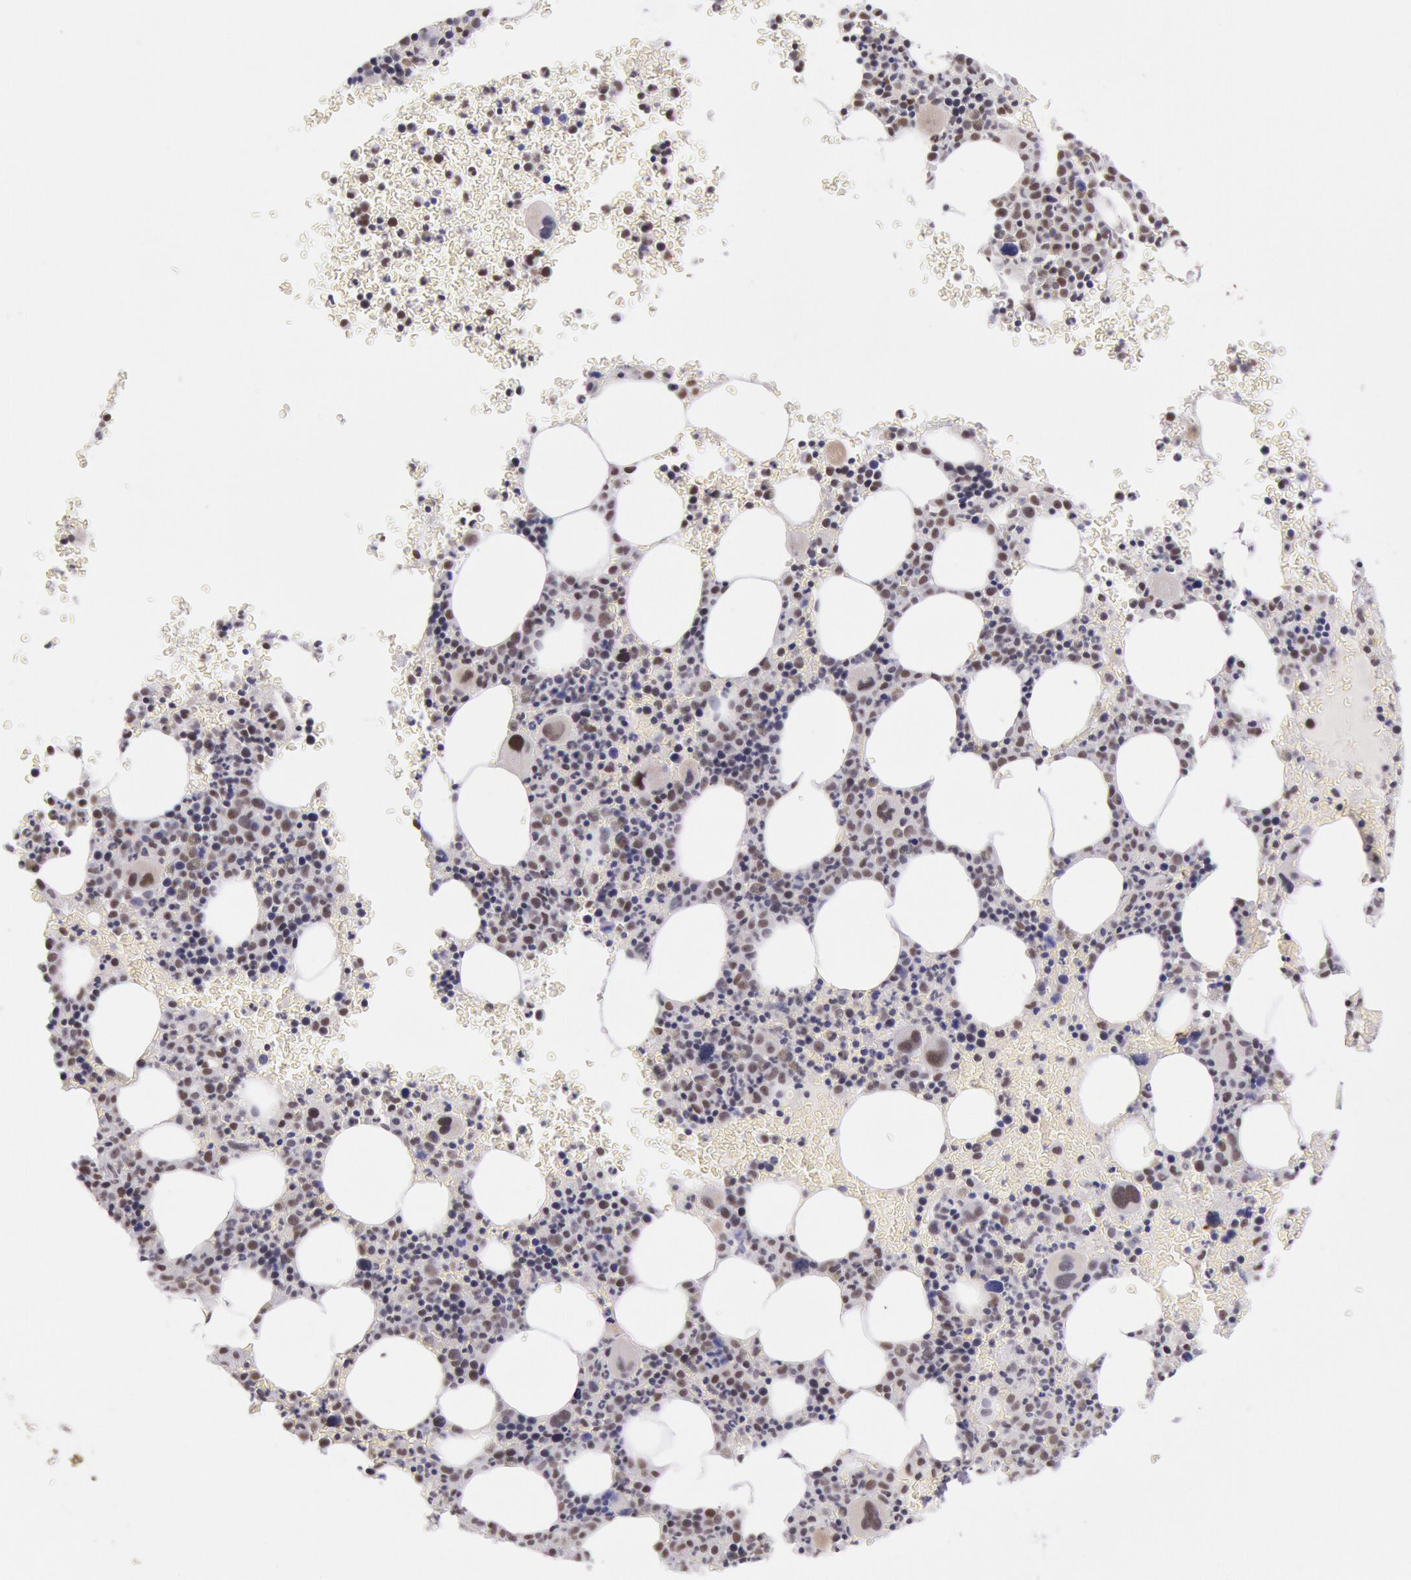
{"staining": {"intensity": "moderate", "quantity": "25%-75%", "location": "nuclear"}, "tissue": "bone marrow", "cell_type": "Hematopoietic cells", "image_type": "normal", "snomed": [{"axis": "morphology", "description": "Normal tissue, NOS"}, {"axis": "topography", "description": "Bone marrow"}], "caption": "The photomicrograph exhibits immunohistochemical staining of benign bone marrow. There is moderate nuclear positivity is appreciated in about 25%-75% of hematopoietic cells.", "gene": "TASL", "patient": {"sex": "male", "age": 69}}